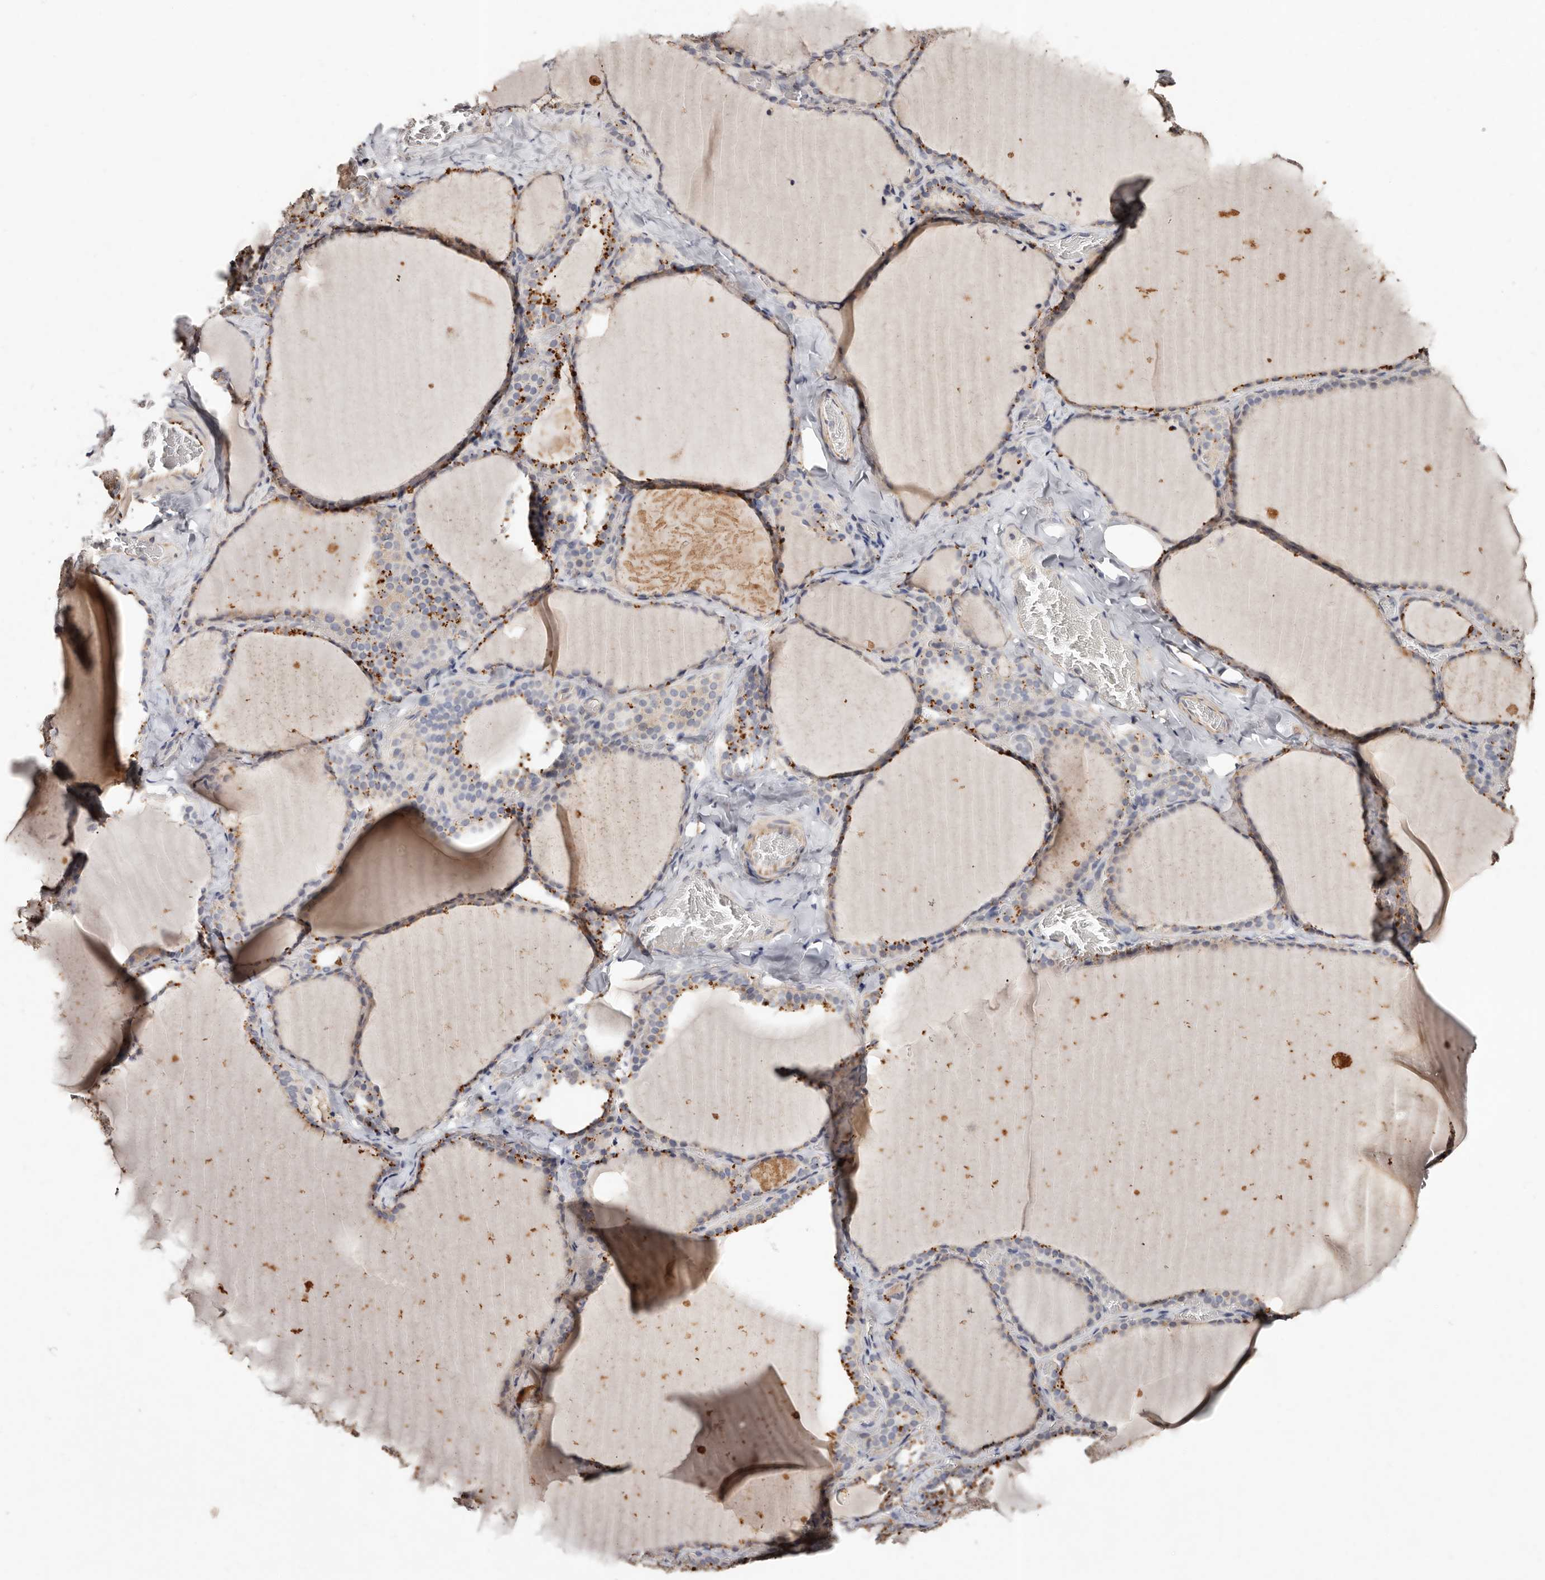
{"staining": {"intensity": "moderate", "quantity": "25%-75%", "location": "cytoplasmic/membranous"}, "tissue": "thyroid gland", "cell_type": "Glandular cells", "image_type": "normal", "snomed": [{"axis": "morphology", "description": "Normal tissue, NOS"}, {"axis": "topography", "description": "Thyroid gland"}], "caption": "Immunohistochemistry (IHC) of normal thyroid gland demonstrates medium levels of moderate cytoplasmic/membranous positivity in approximately 25%-75% of glandular cells. (DAB (3,3'-diaminobenzidine) IHC, brown staining for protein, blue staining for nuclei).", "gene": "THBS3", "patient": {"sex": "female", "age": 22}}